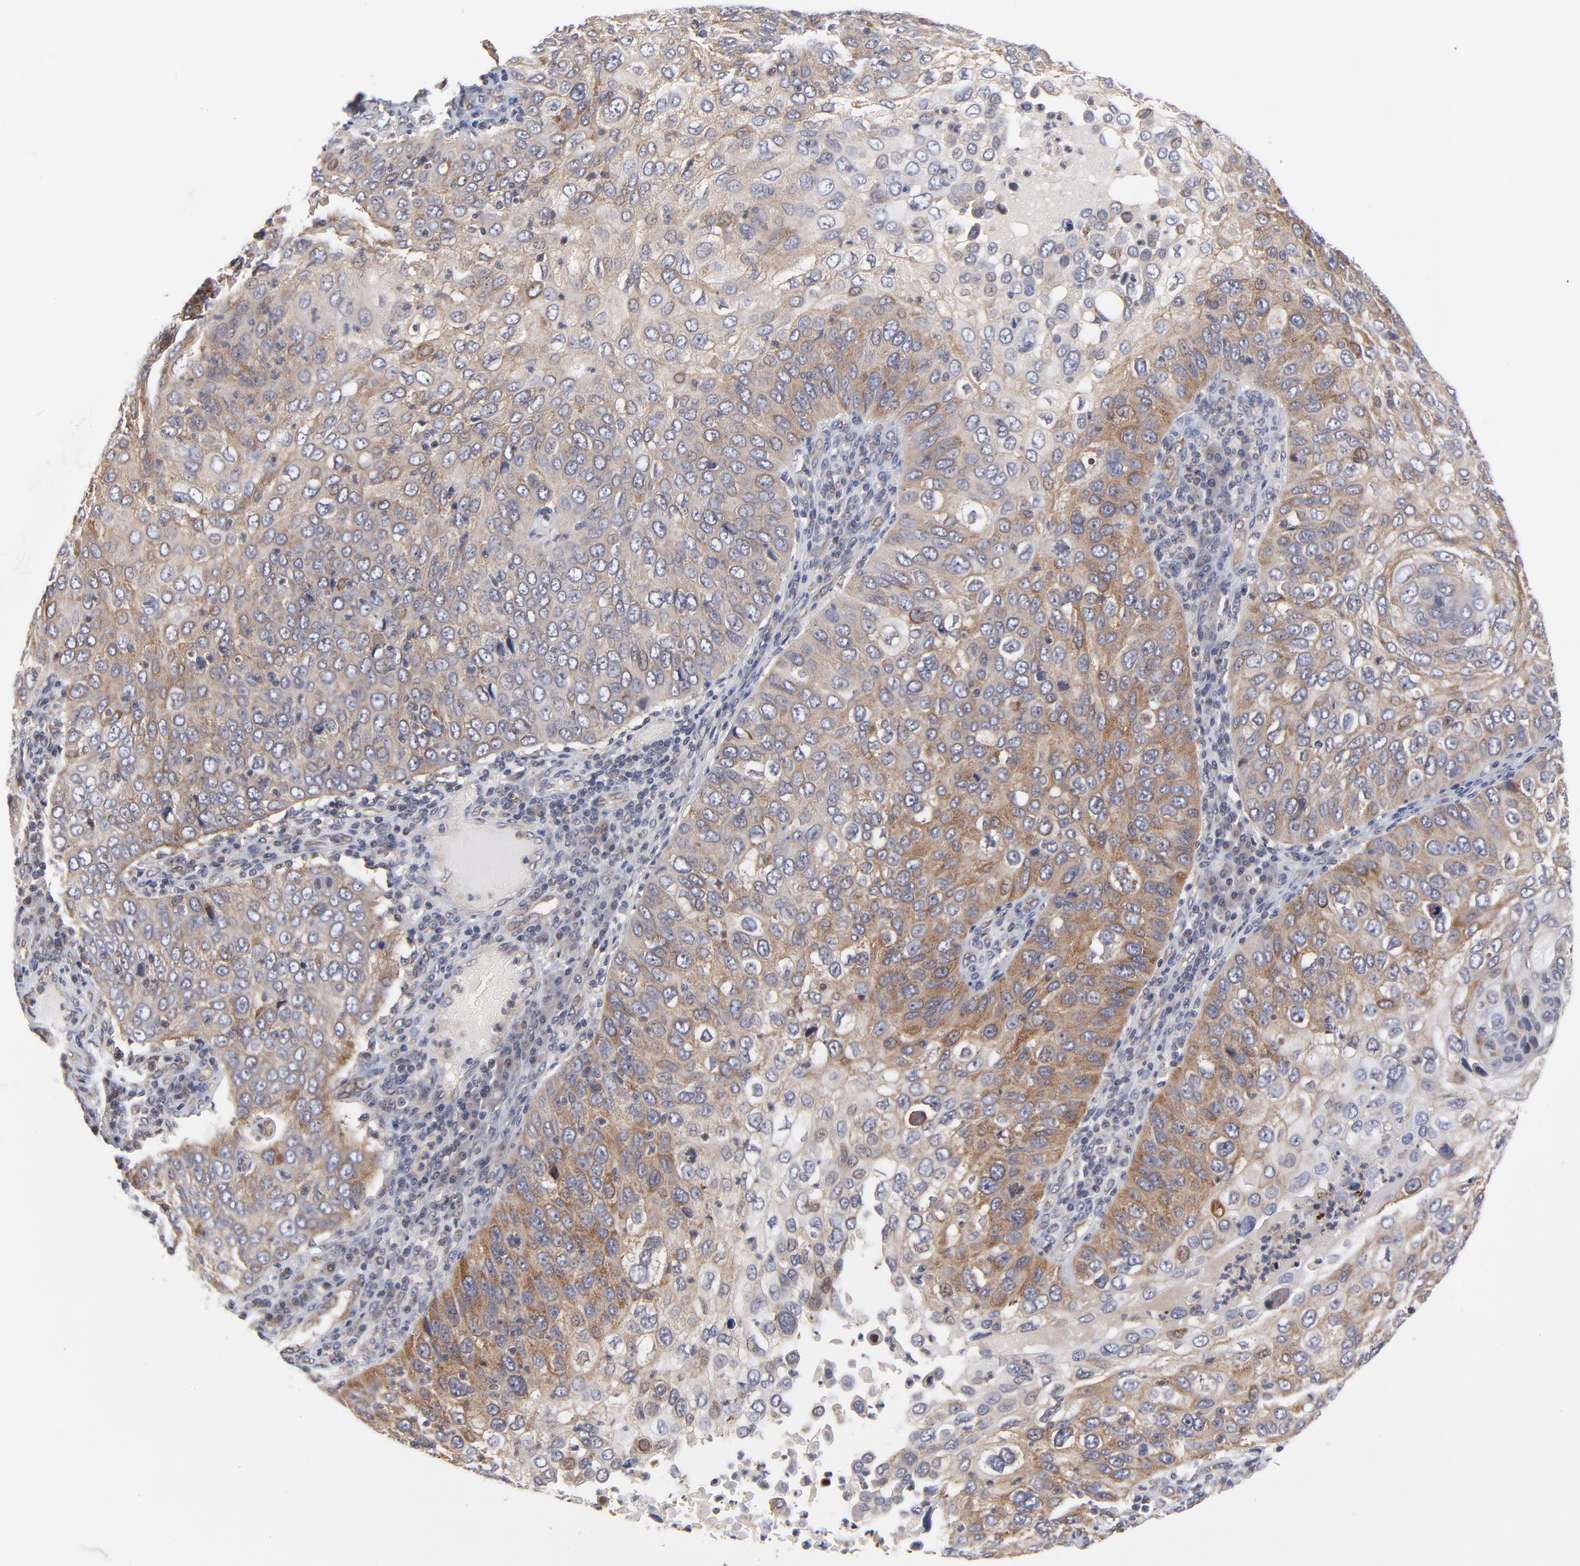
{"staining": {"intensity": "moderate", "quantity": ">75%", "location": "cytoplasmic/membranous"}, "tissue": "skin cancer", "cell_type": "Tumor cells", "image_type": "cancer", "snomed": [{"axis": "morphology", "description": "Squamous cell carcinoma, NOS"}, {"axis": "topography", "description": "Skin"}], "caption": "An IHC micrograph of tumor tissue is shown. Protein staining in brown labels moderate cytoplasmic/membranous positivity in skin cancer within tumor cells.", "gene": "ZNF157", "patient": {"sex": "male", "age": 87}}